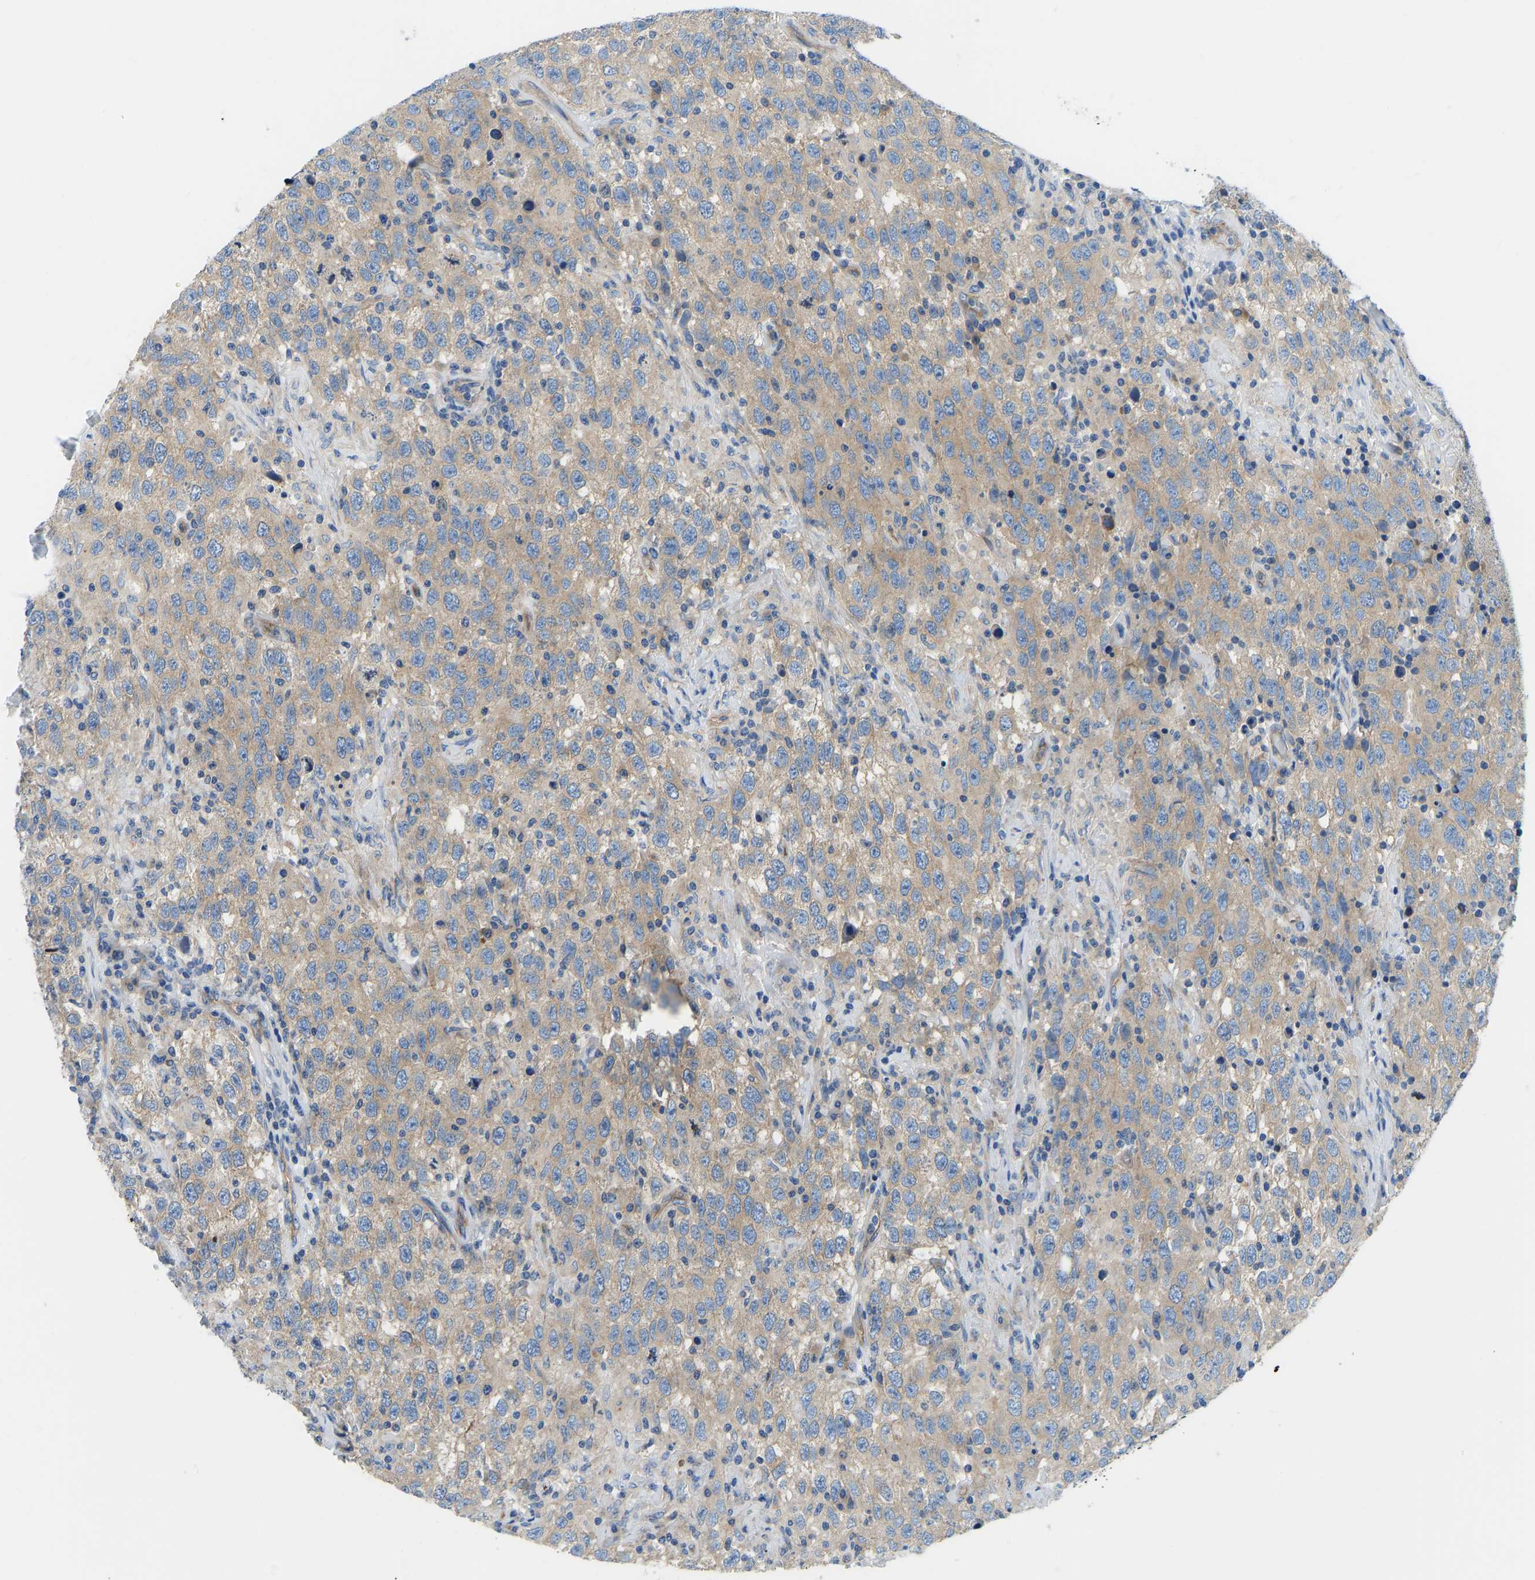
{"staining": {"intensity": "weak", "quantity": ">75%", "location": "cytoplasmic/membranous"}, "tissue": "testis cancer", "cell_type": "Tumor cells", "image_type": "cancer", "snomed": [{"axis": "morphology", "description": "Seminoma, NOS"}, {"axis": "topography", "description": "Testis"}], "caption": "Immunohistochemical staining of testis seminoma reveals low levels of weak cytoplasmic/membranous staining in approximately >75% of tumor cells.", "gene": "CHAD", "patient": {"sex": "male", "age": 41}}